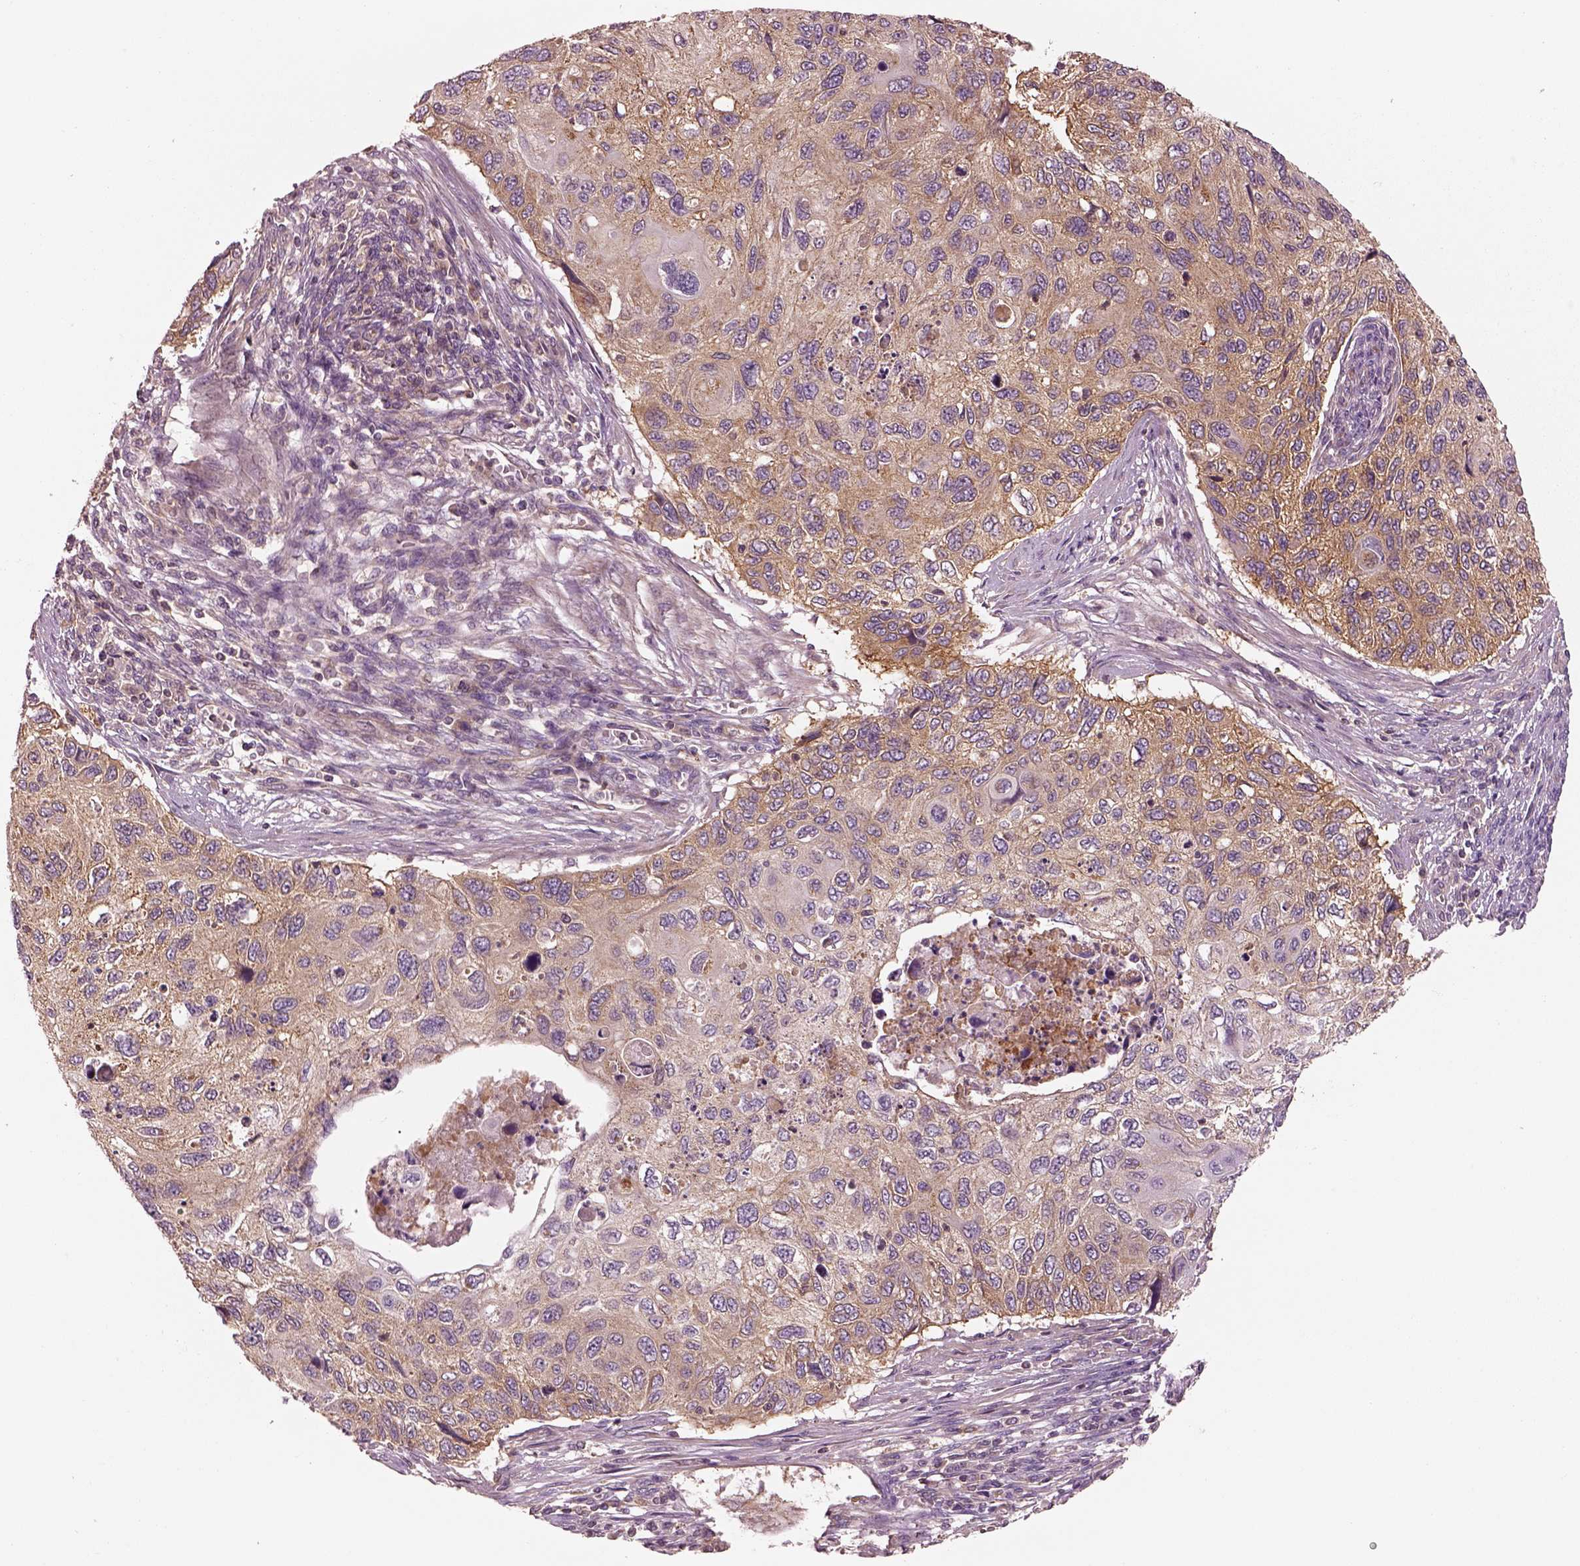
{"staining": {"intensity": "weak", "quantity": "25%-75%", "location": "cytoplasmic/membranous"}, "tissue": "cervical cancer", "cell_type": "Tumor cells", "image_type": "cancer", "snomed": [{"axis": "morphology", "description": "Squamous cell carcinoma, NOS"}, {"axis": "topography", "description": "Cervix"}], "caption": "Immunohistochemistry micrograph of neoplastic tissue: cervical cancer stained using immunohistochemistry reveals low levels of weak protein expression localized specifically in the cytoplasmic/membranous of tumor cells, appearing as a cytoplasmic/membranous brown color.", "gene": "CAD", "patient": {"sex": "female", "age": 70}}